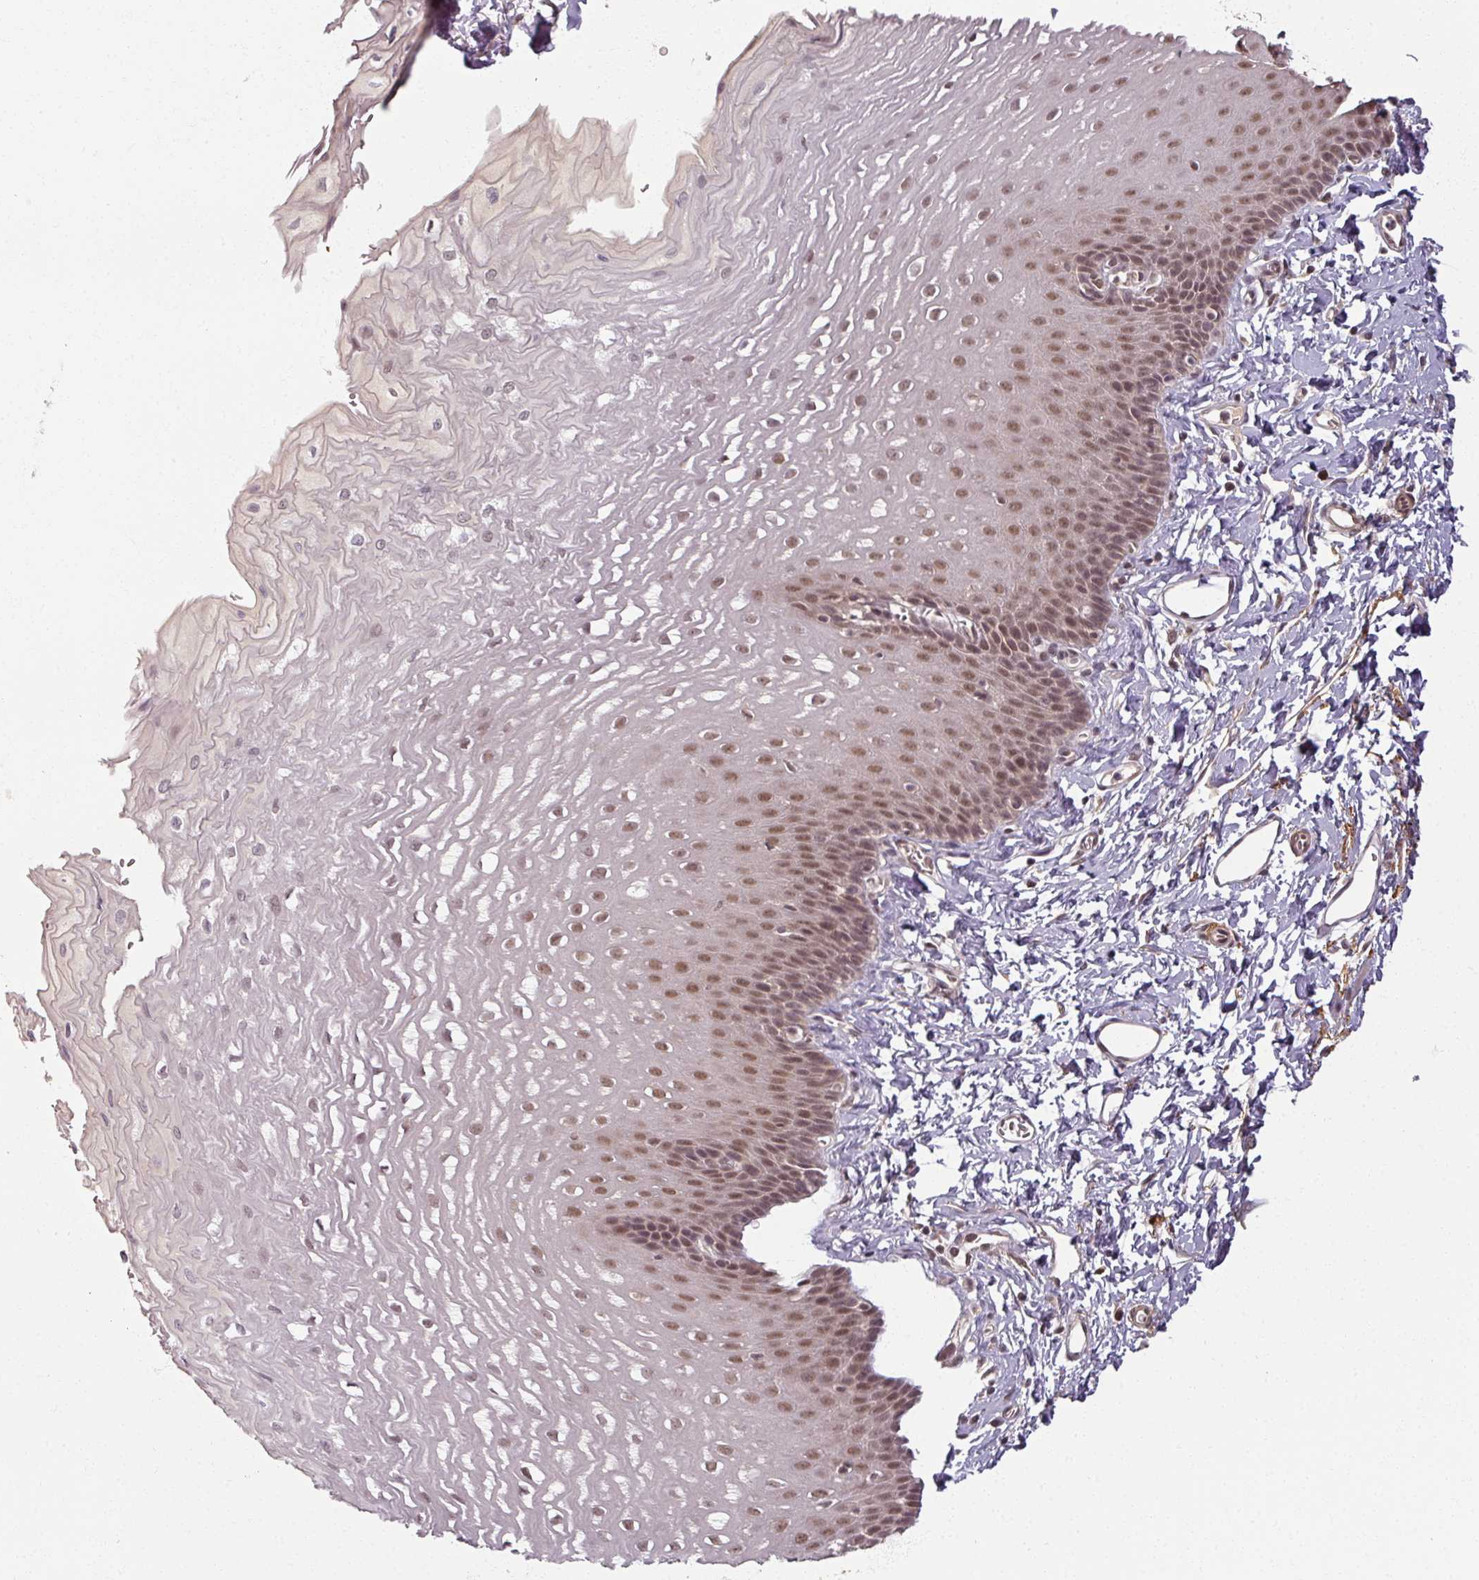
{"staining": {"intensity": "moderate", "quantity": "25%-75%", "location": "nuclear"}, "tissue": "esophagus", "cell_type": "Squamous epithelial cells", "image_type": "normal", "snomed": [{"axis": "morphology", "description": "Normal tissue, NOS"}, {"axis": "topography", "description": "Esophagus"}], "caption": "IHC (DAB (3,3'-diaminobenzidine)) staining of benign esophagus shows moderate nuclear protein positivity in approximately 25%-75% of squamous epithelial cells. (DAB = brown stain, brightfield microscopy at high magnification).", "gene": "POLR2G", "patient": {"sex": "male", "age": 70}}